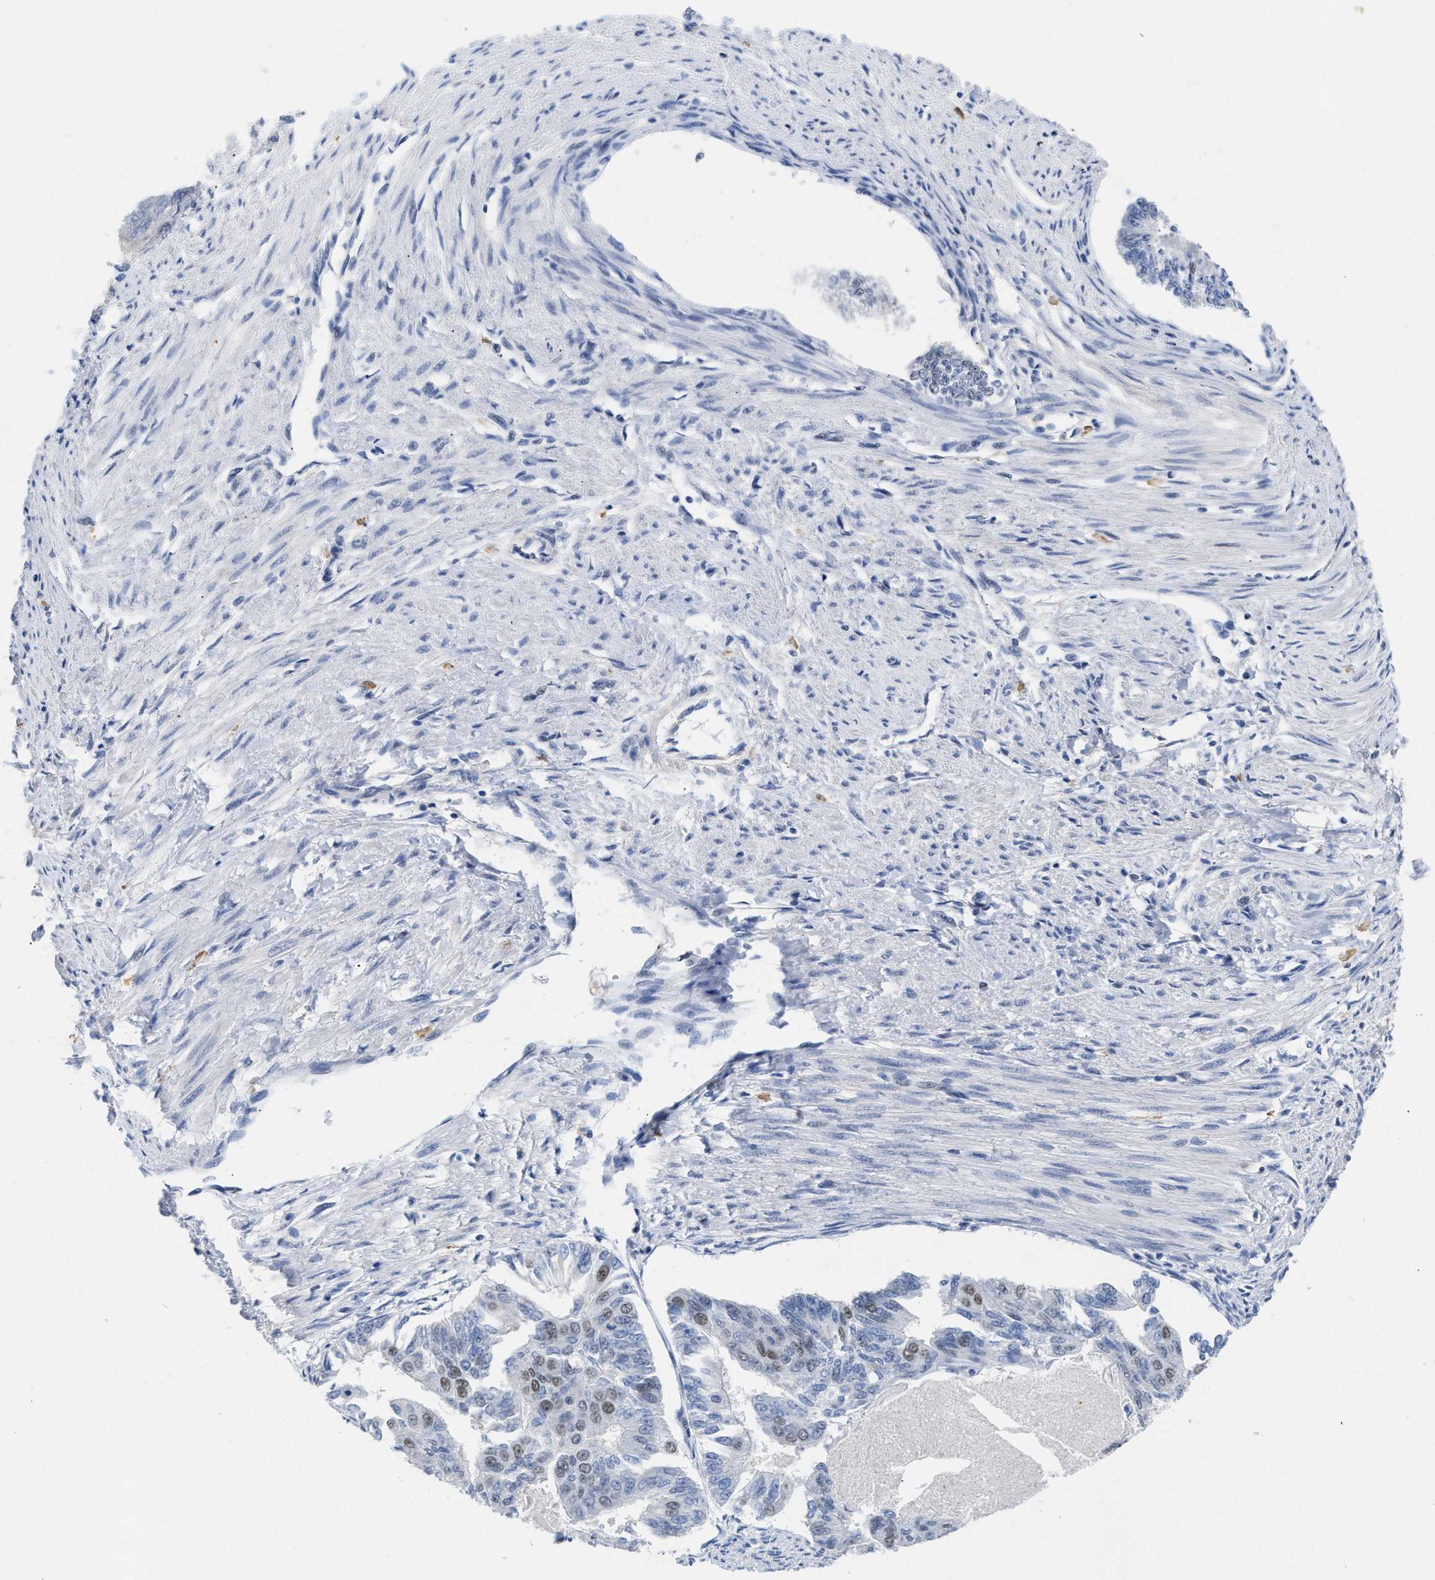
{"staining": {"intensity": "moderate", "quantity": "<25%", "location": "nuclear"}, "tissue": "endometrial cancer", "cell_type": "Tumor cells", "image_type": "cancer", "snomed": [{"axis": "morphology", "description": "Adenocarcinoma, NOS"}, {"axis": "topography", "description": "Endometrium"}], "caption": "Protein staining exhibits moderate nuclear staining in about <25% of tumor cells in endometrial adenocarcinoma.", "gene": "GGNBP2", "patient": {"sex": "female", "age": 32}}